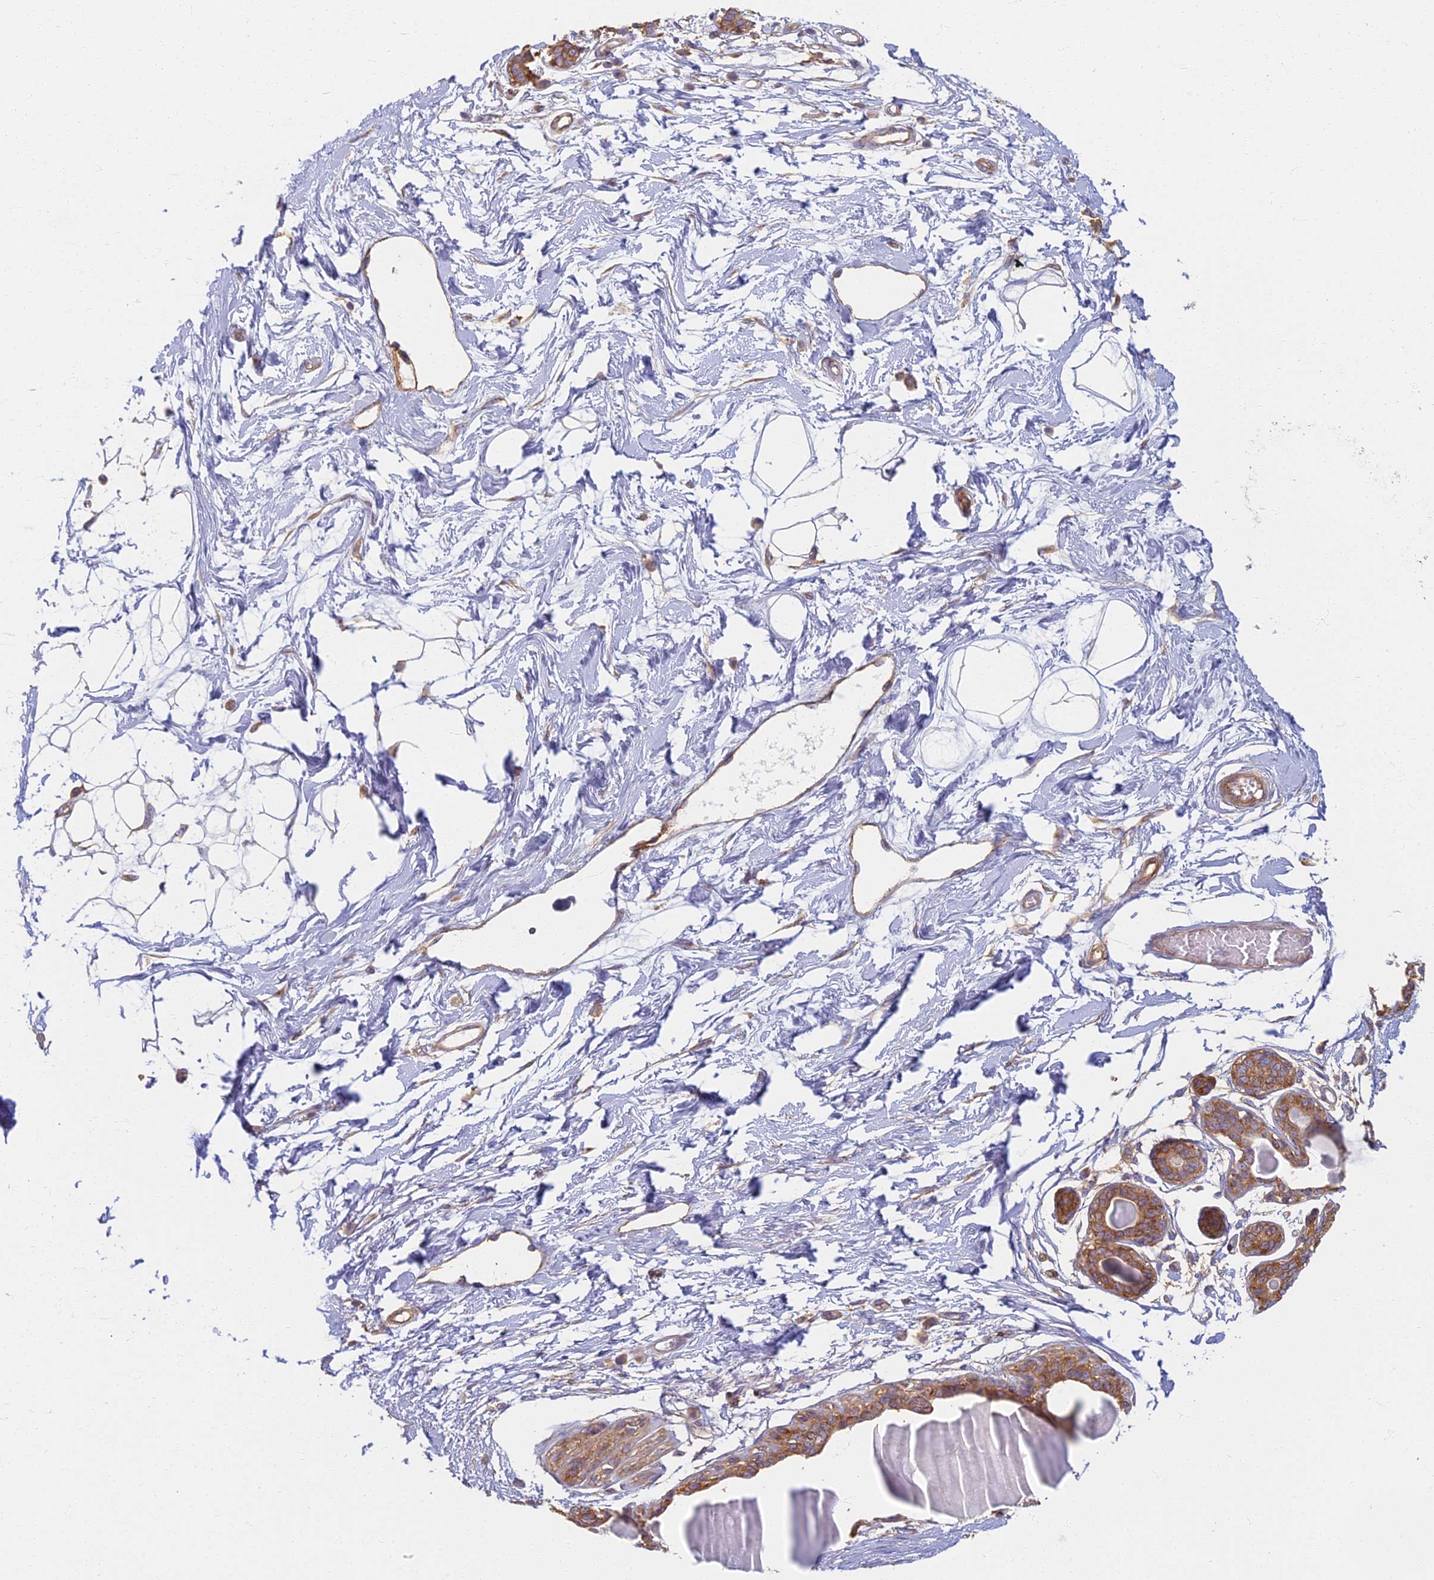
{"staining": {"intensity": "negative", "quantity": "none", "location": "none"}, "tissue": "breast", "cell_type": "Adipocytes", "image_type": "normal", "snomed": [{"axis": "morphology", "description": "Normal tissue, NOS"}, {"axis": "topography", "description": "Breast"}], "caption": "An immunohistochemistry (IHC) photomicrograph of normal breast is shown. There is no staining in adipocytes of breast. (Stains: DAB (3,3'-diaminobenzidine) IHC with hematoxylin counter stain, Microscopy: brightfield microscopy at high magnification).", "gene": "RBSN", "patient": {"sex": "female", "age": 45}}